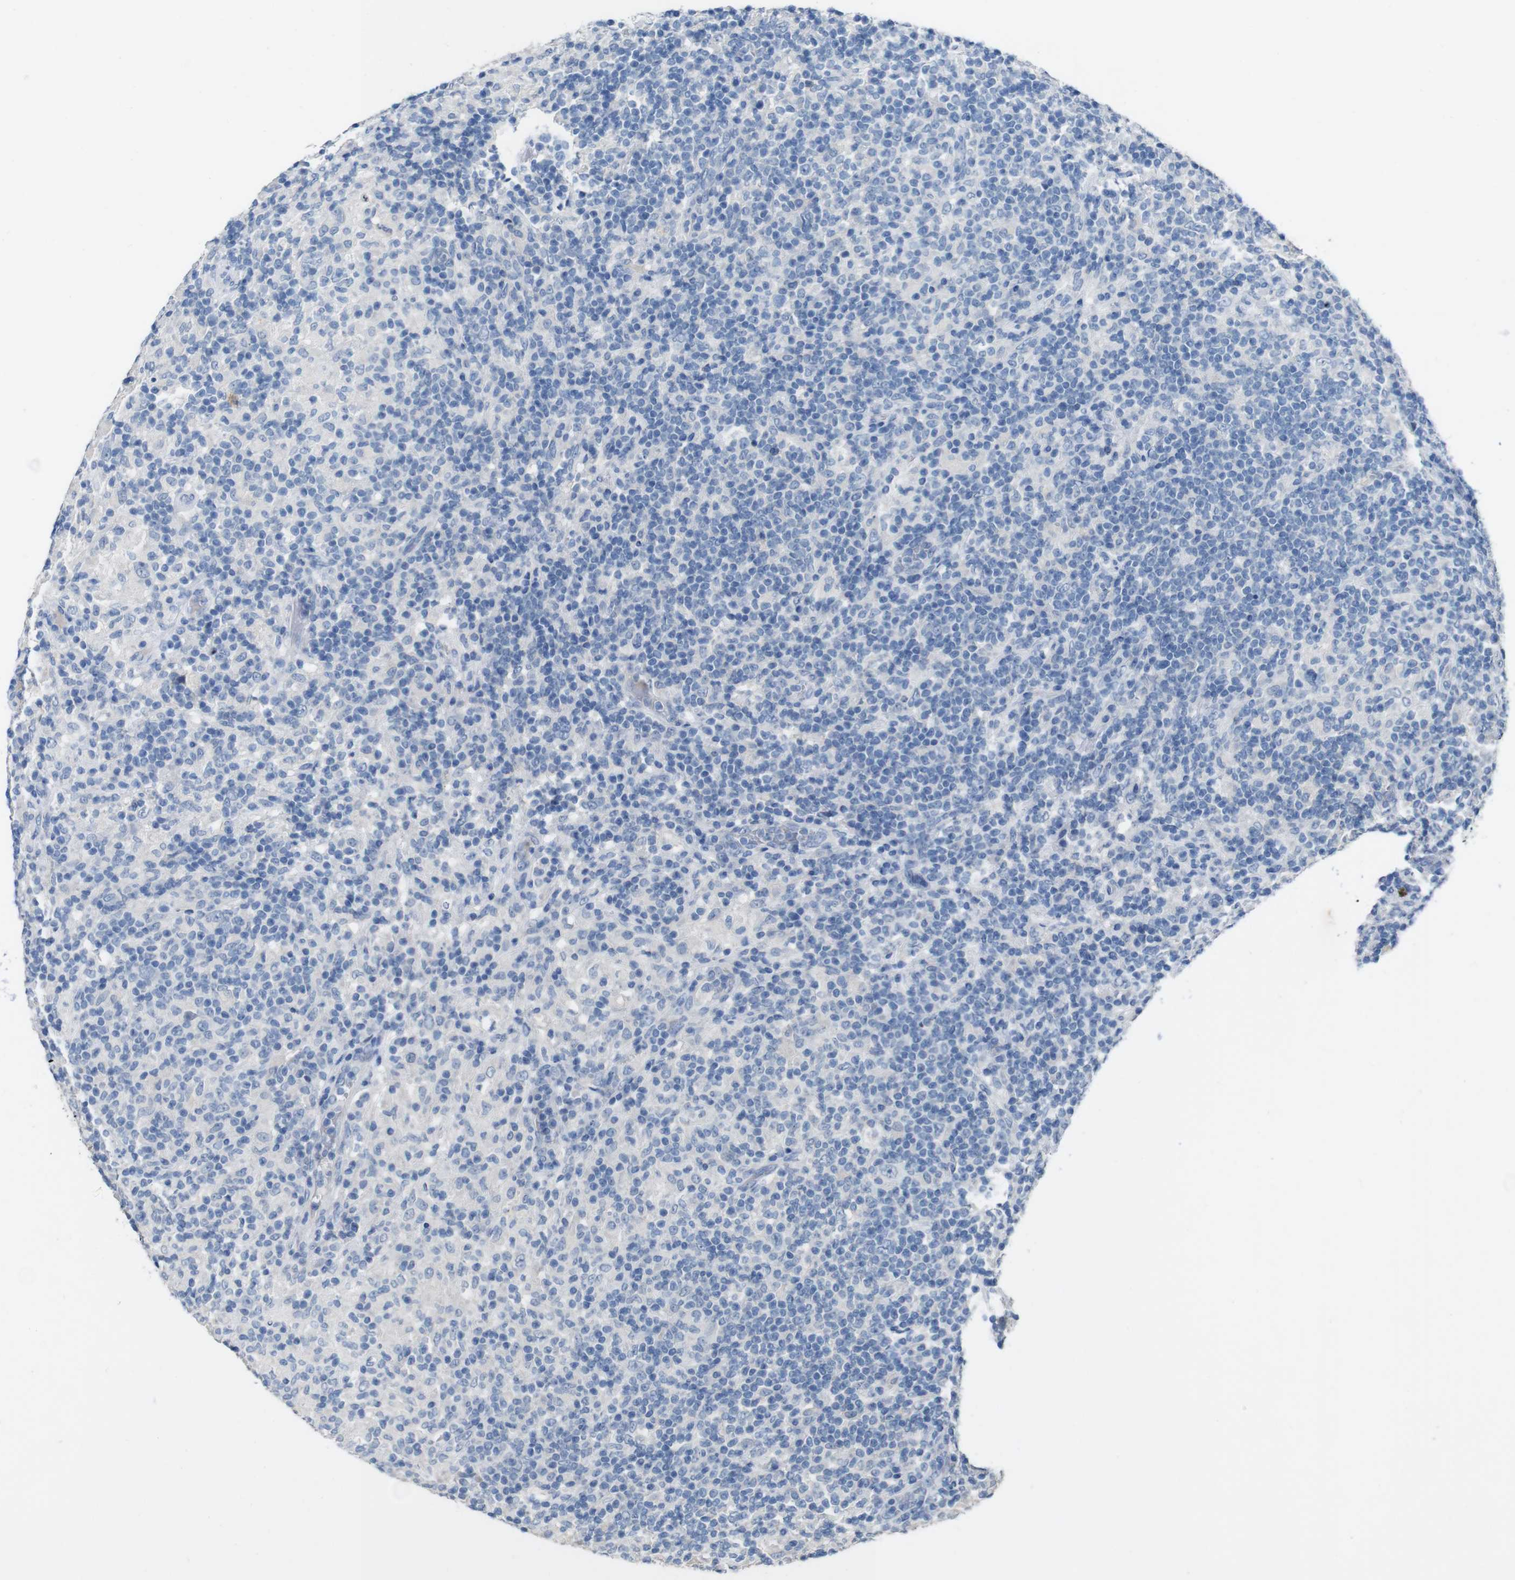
{"staining": {"intensity": "negative", "quantity": "none", "location": "none"}, "tissue": "lymphoma", "cell_type": "Tumor cells", "image_type": "cancer", "snomed": [{"axis": "morphology", "description": "Hodgkin's disease, NOS"}, {"axis": "topography", "description": "Lymph node"}], "caption": "A high-resolution image shows immunohistochemistry staining of lymphoma, which exhibits no significant positivity in tumor cells.", "gene": "SLC2A8", "patient": {"sex": "male", "age": 70}}